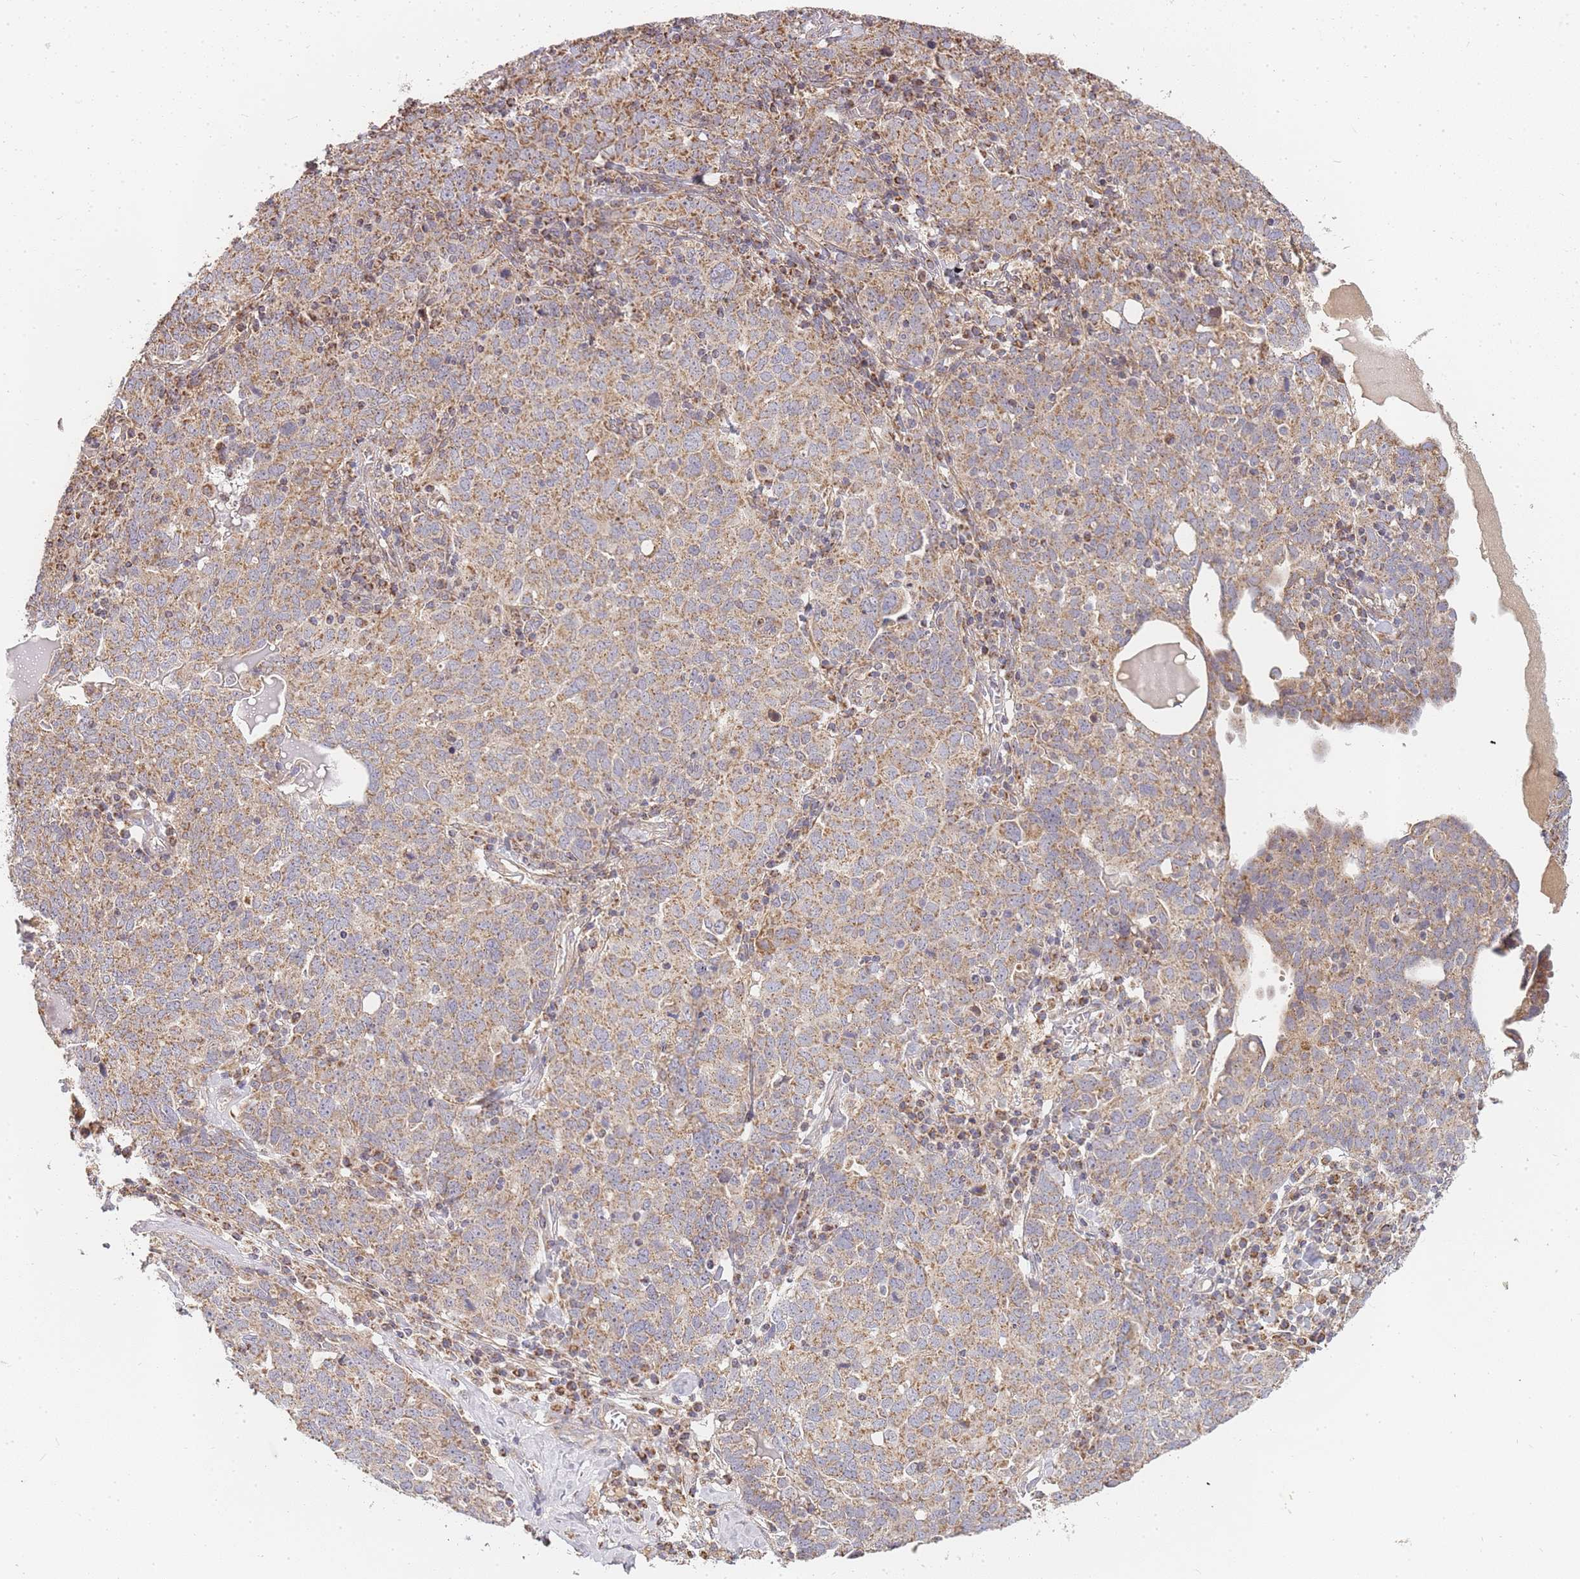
{"staining": {"intensity": "moderate", "quantity": ">75%", "location": "cytoplasmic/membranous"}, "tissue": "ovarian cancer", "cell_type": "Tumor cells", "image_type": "cancer", "snomed": [{"axis": "morphology", "description": "Carcinoma, endometroid"}, {"axis": "topography", "description": "Ovary"}], "caption": "Immunohistochemical staining of ovarian endometroid carcinoma exhibits moderate cytoplasmic/membranous protein staining in about >75% of tumor cells. (DAB (3,3'-diaminobenzidine) IHC, brown staining for protein, blue staining for nuclei).", "gene": "ADCY9", "patient": {"sex": "female", "age": 62}}